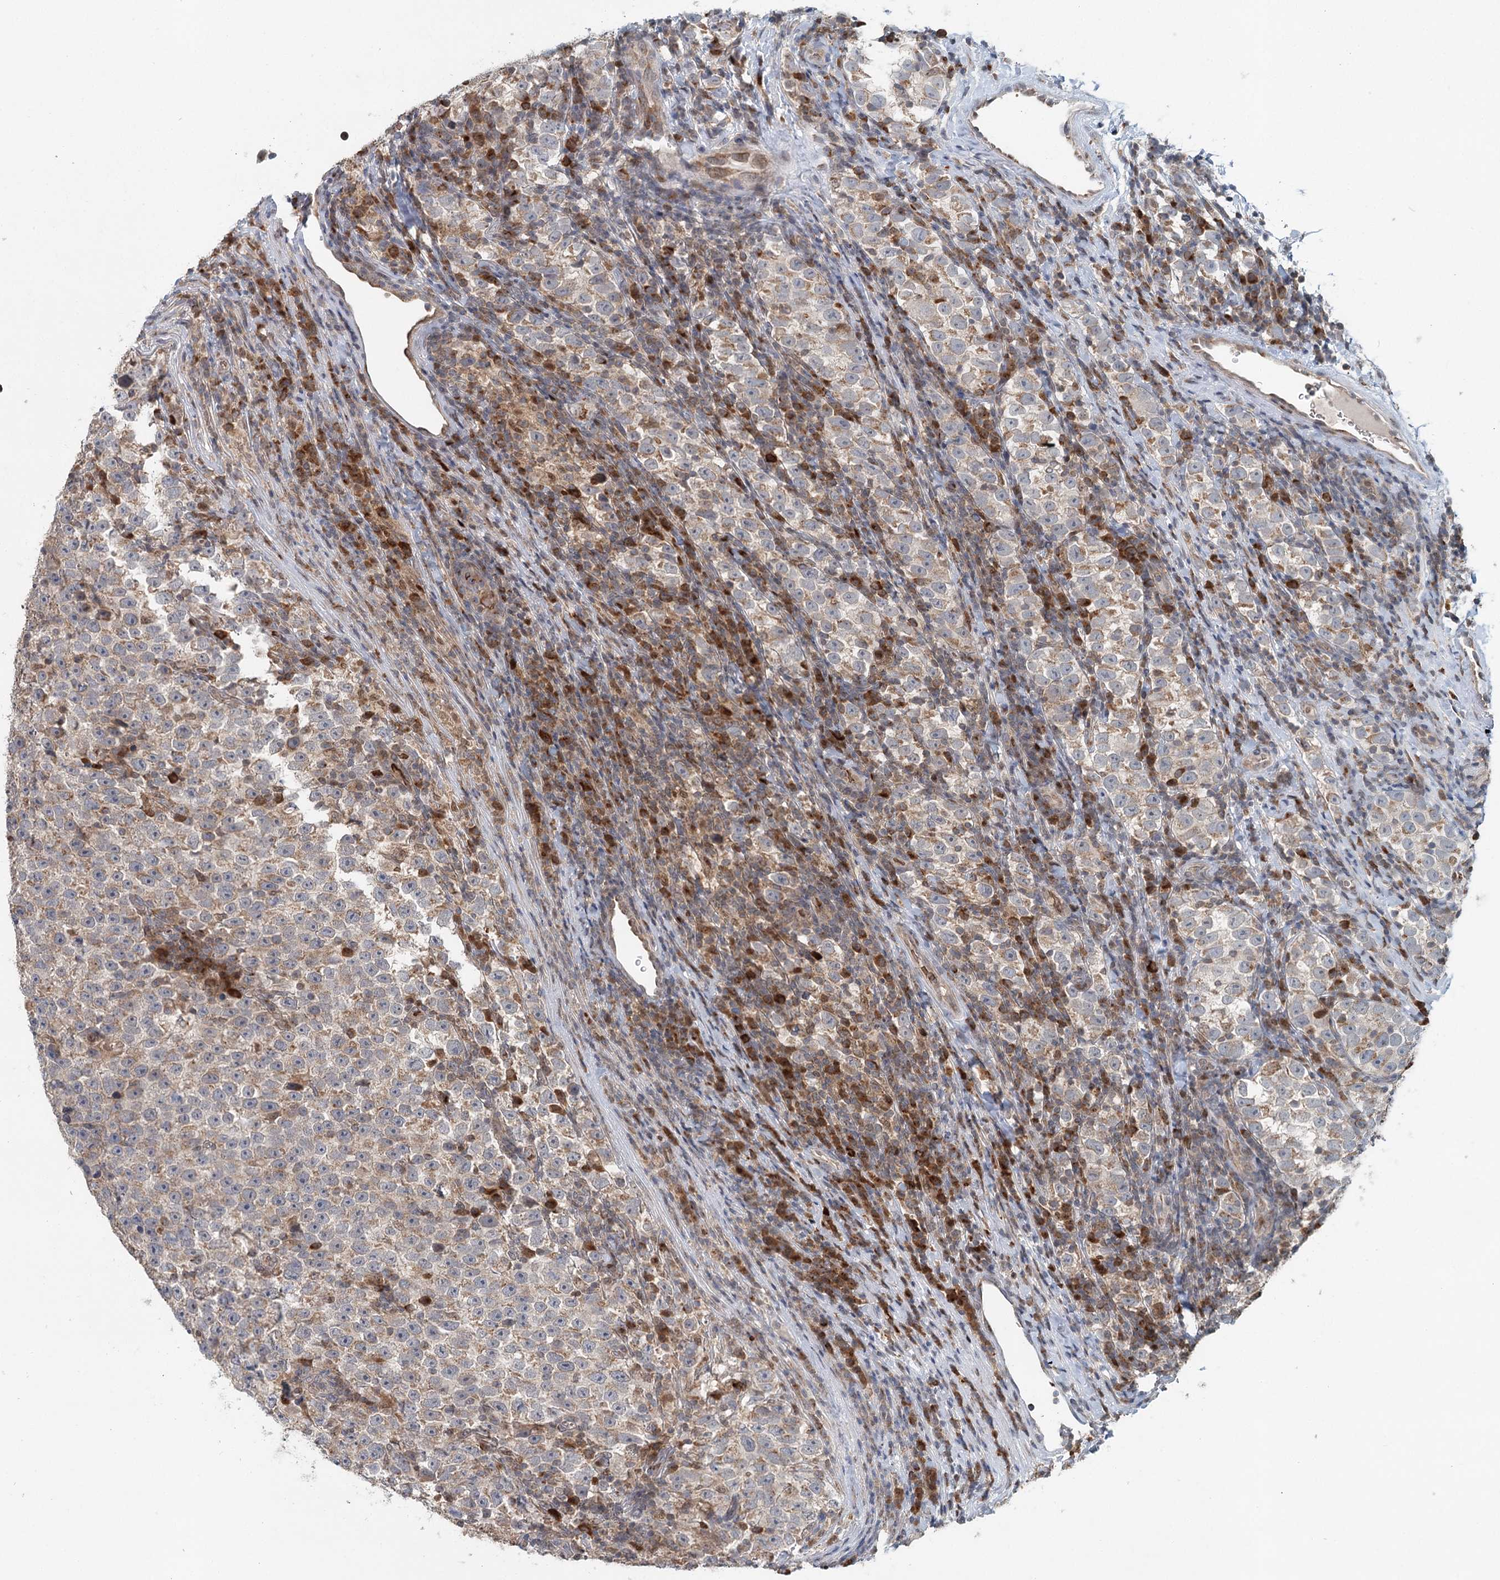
{"staining": {"intensity": "weak", "quantity": ">75%", "location": "cytoplasmic/membranous"}, "tissue": "testis cancer", "cell_type": "Tumor cells", "image_type": "cancer", "snomed": [{"axis": "morphology", "description": "Normal tissue, NOS"}, {"axis": "morphology", "description": "Seminoma, NOS"}, {"axis": "topography", "description": "Testis"}], "caption": "IHC staining of testis cancer (seminoma), which exhibits low levels of weak cytoplasmic/membranous staining in about >75% of tumor cells indicating weak cytoplasmic/membranous protein positivity. The staining was performed using DAB (3,3'-diaminobenzidine) (brown) for protein detection and nuclei were counterstained in hematoxylin (blue).", "gene": "ADK", "patient": {"sex": "male", "age": 43}}